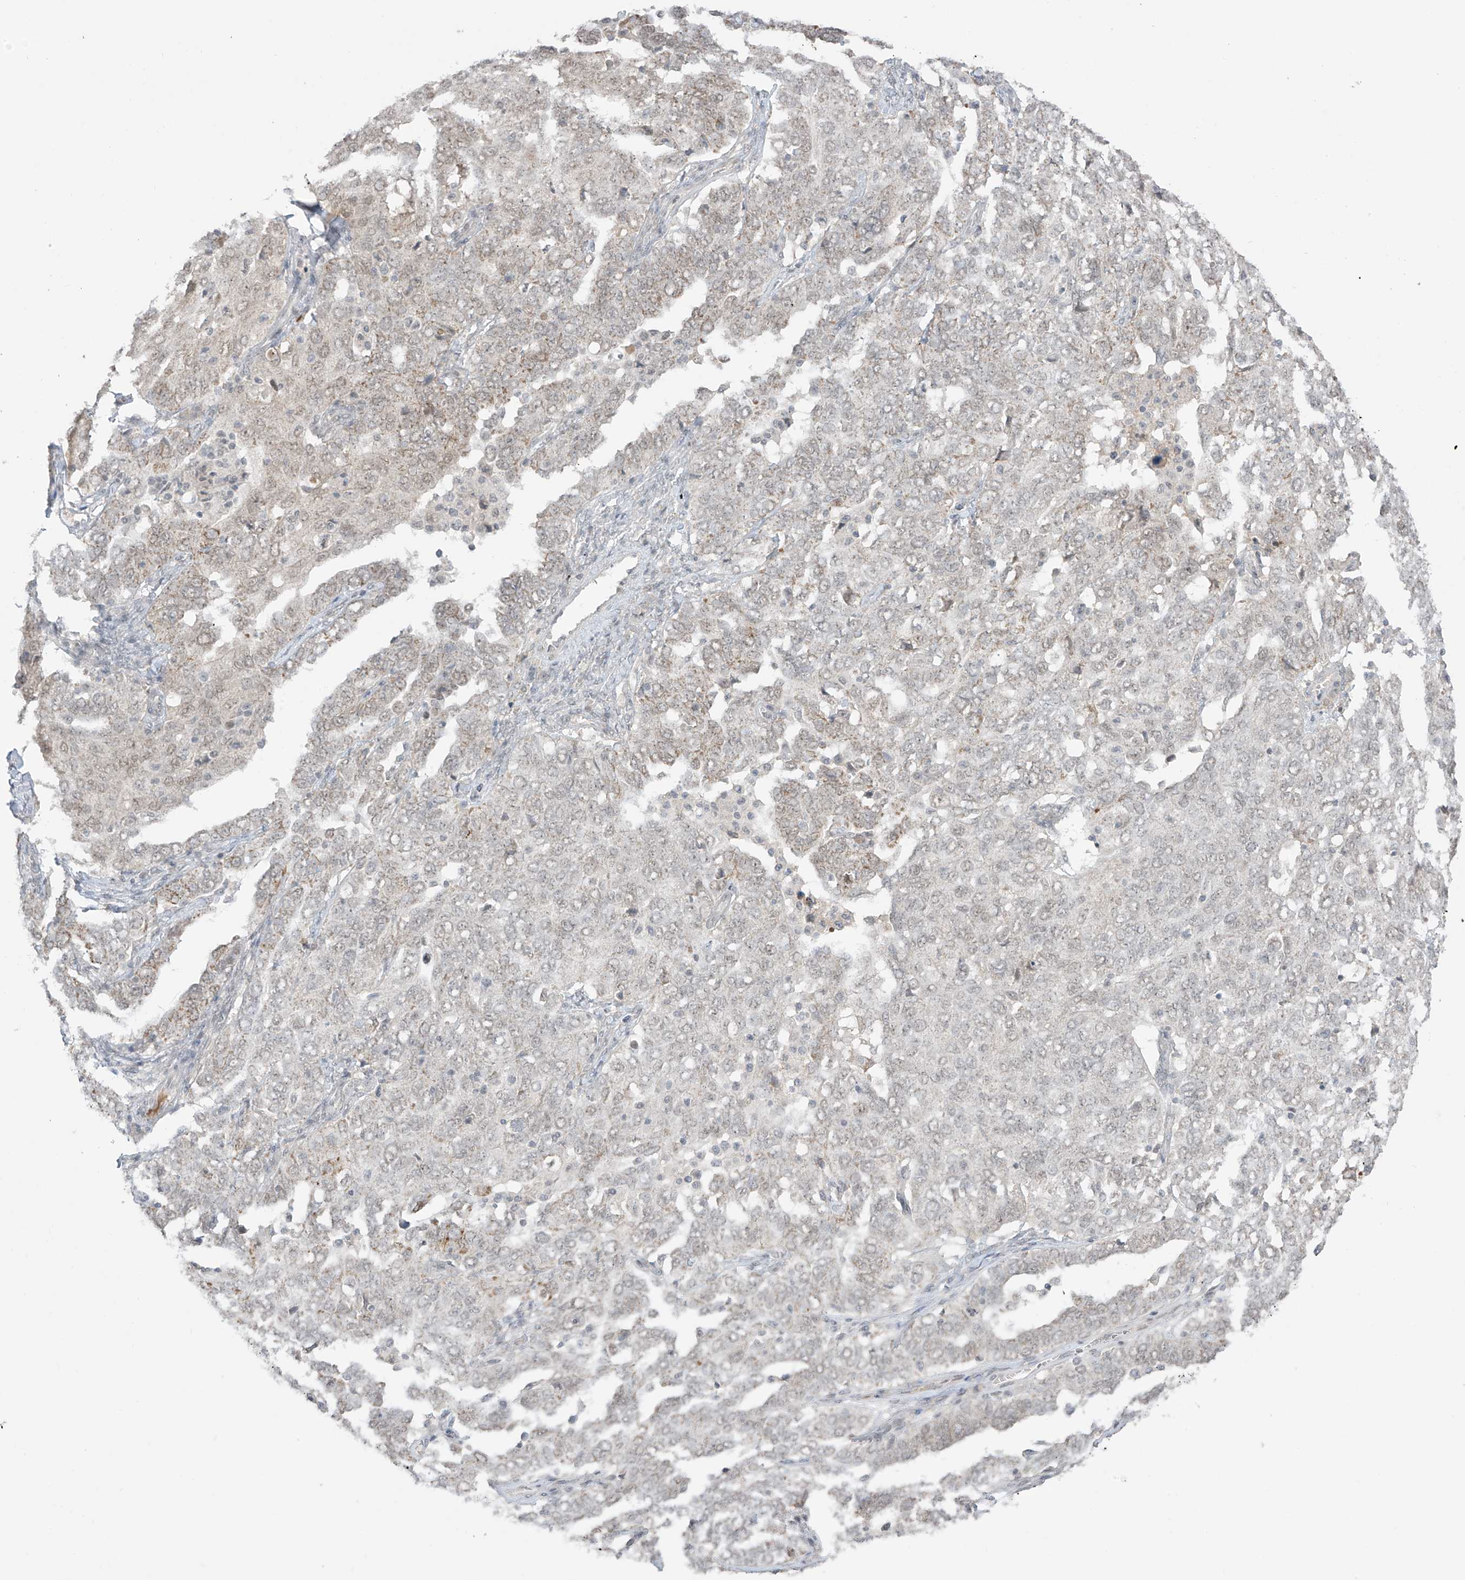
{"staining": {"intensity": "weak", "quantity": "25%-75%", "location": "nuclear"}, "tissue": "ovarian cancer", "cell_type": "Tumor cells", "image_type": "cancer", "snomed": [{"axis": "morphology", "description": "Carcinoma, endometroid"}, {"axis": "topography", "description": "Ovary"}], "caption": "Tumor cells demonstrate weak nuclear expression in about 25%-75% of cells in ovarian cancer.", "gene": "OGT", "patient": {"sex": "female", "age": 62}}